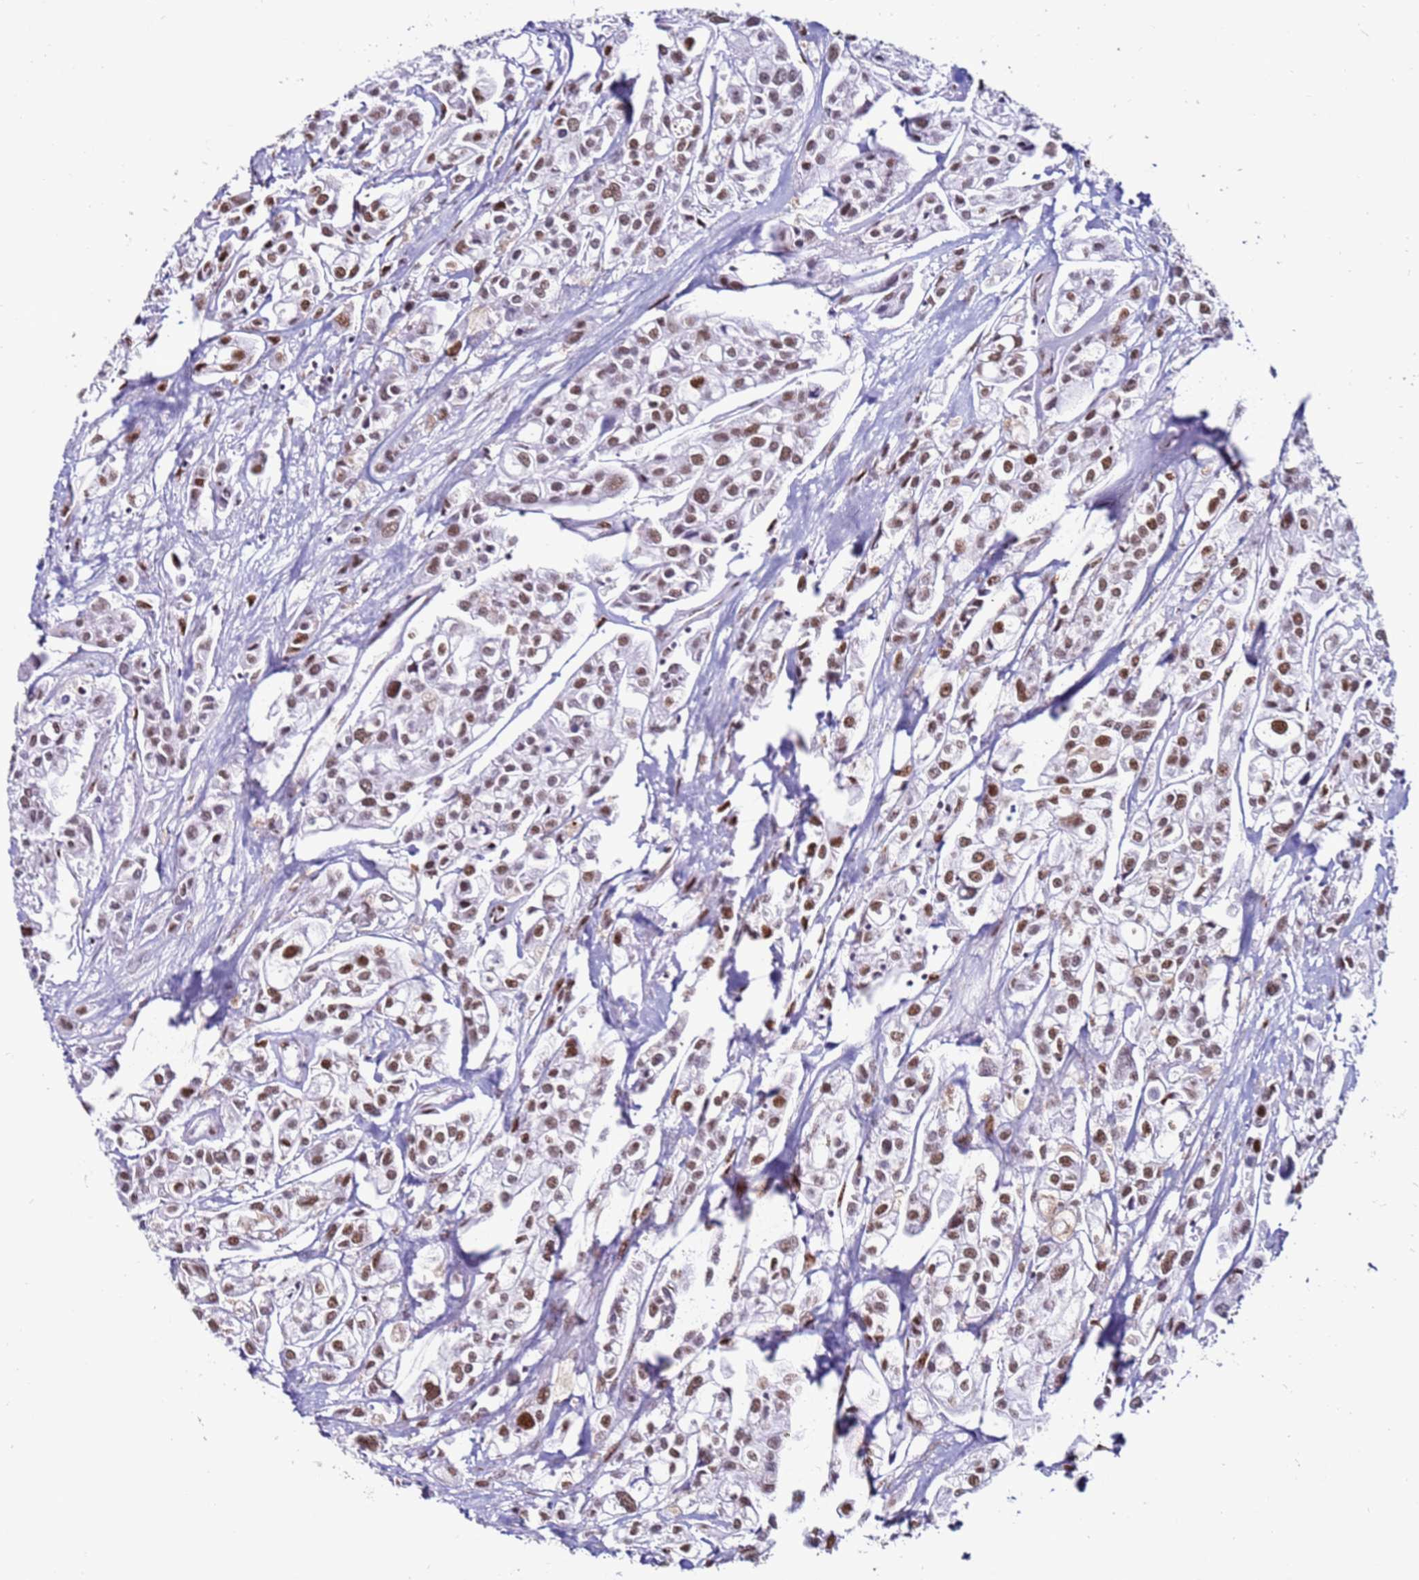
{"staining": {"intensity": "moderate", "quantity": ">75%", "location": "nuclear"}, "tissue": "urothelial cancer", "cell_type": "Tumor cells", "image_type": "cancer", "snomed": [{"axis": "morphology", "description": "Urothelial carcinoma, High grade"}, {"axis": "topography", "description": "Urinary bladder"}], "caption": "Immunohistochemical staining of urothelial carcinoma (high-grade) shows medium levels of moderate nuclear protein expression in about >75% of tumor cells. (Brightfield microscopy of DAB IHC at high magnification).", "gene": "KPNA4", "patient": {"sex": "male", "age": 67}}